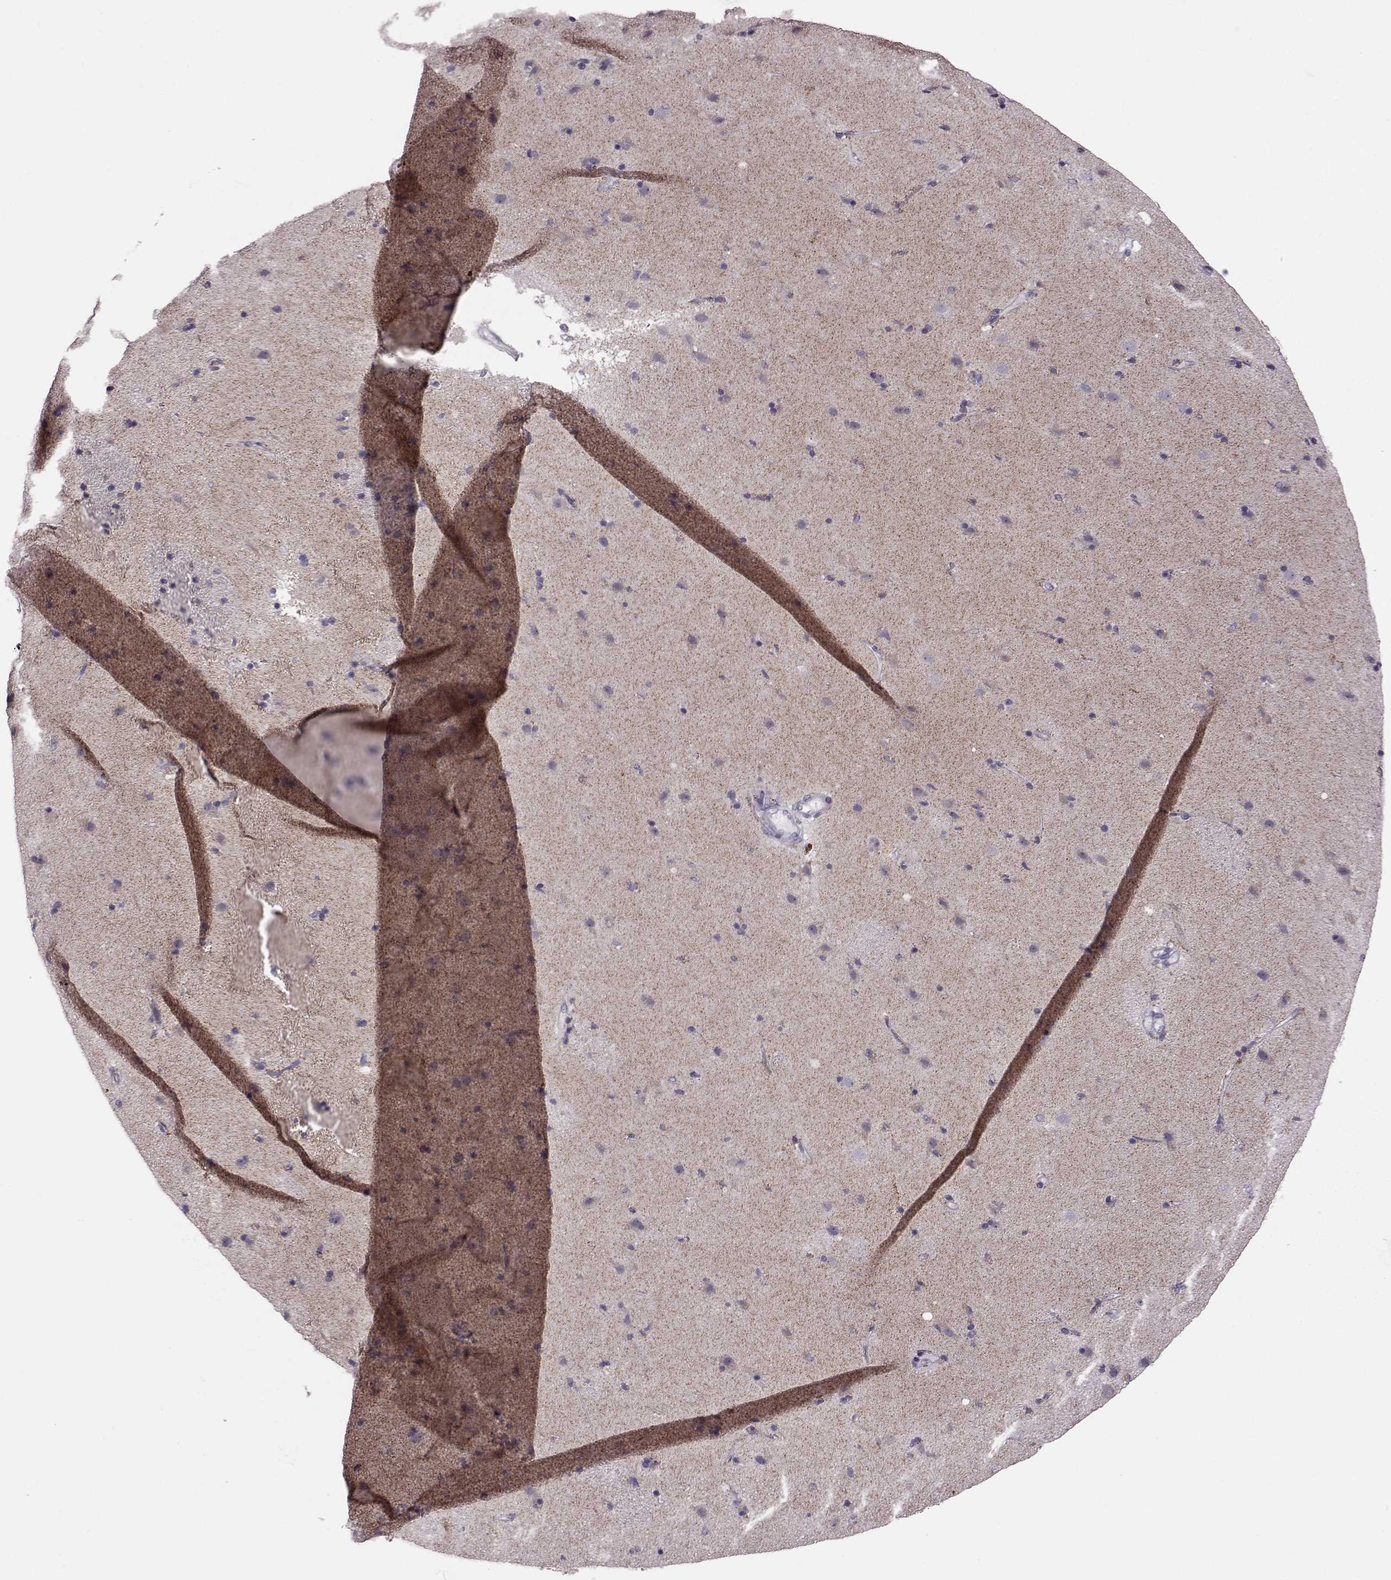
{"staining": {"intensity": "negative", "quantity": "none", "location": "none"}, "tissue": "caudate", "cell_type": "Glial cells", "image_type": "normal", "snomed": [{"axis": "morphology", "description": "Normal tissue, NOS"}, {"axis": "topography", "description": "Lateral ventricle wall"}], "caption": "Immunohistochemistry of unremarkable human caudate displays no staining in glial cells.", "gene": "RIMS2", "patient": {"sex": "female", "age": 71}}